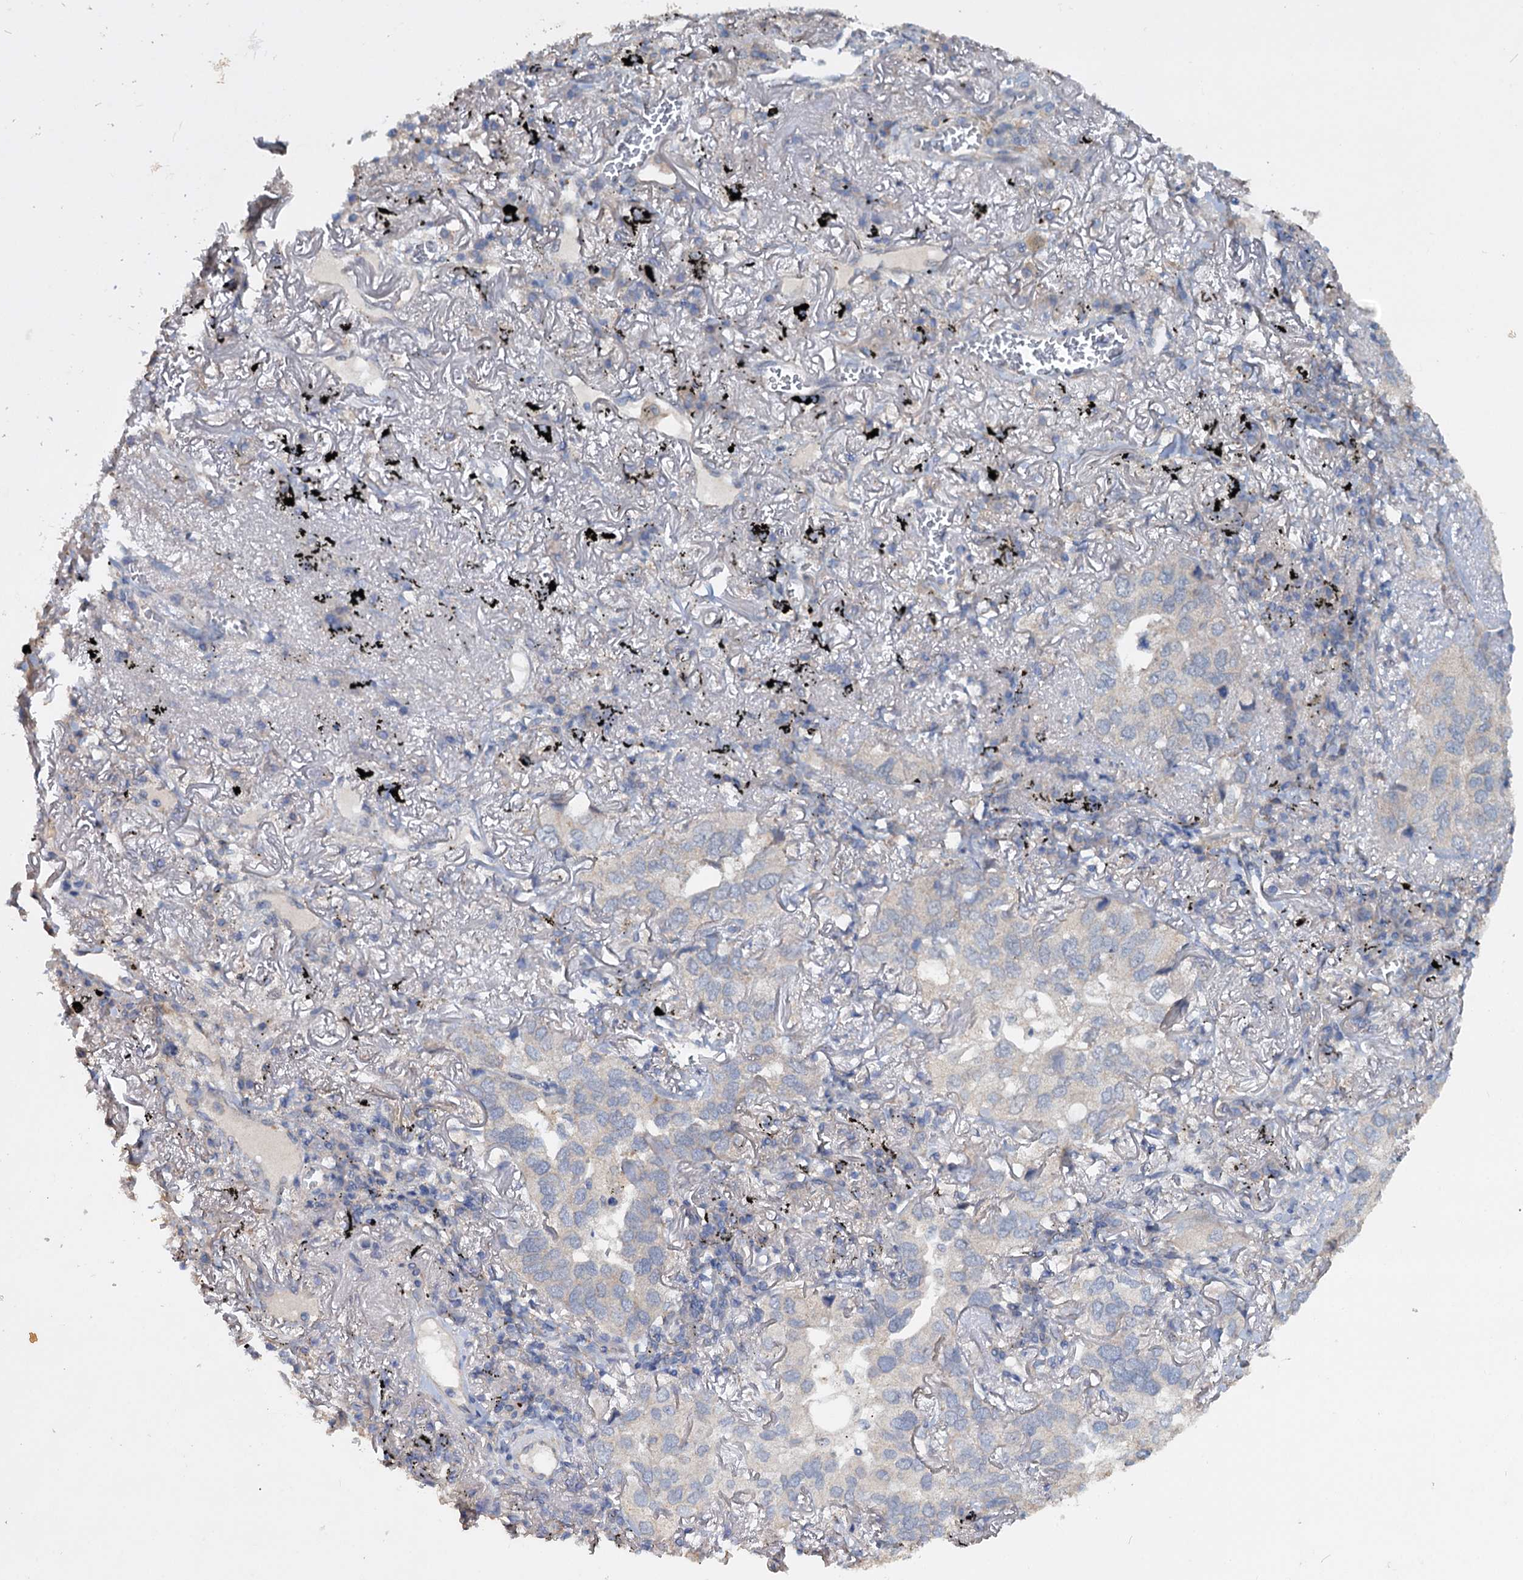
{"staining": {"intensity": "negative", "quantity": "none", "location": "none"}, "tissue": "lung cancer", "cell_type": "Tumor cells", "image_type": "cancer", "snomed": [{"axis": "morphology", "description": "Adenocarcinoma, NOS"}, {"axis": "topography", "description": "Lung"}], "caption": "The image shows no staining of tumor cells in adenocarcinoma (lung).", "gene": "ETFBKMT", "patient": {"sex": "male", "age": 65}}